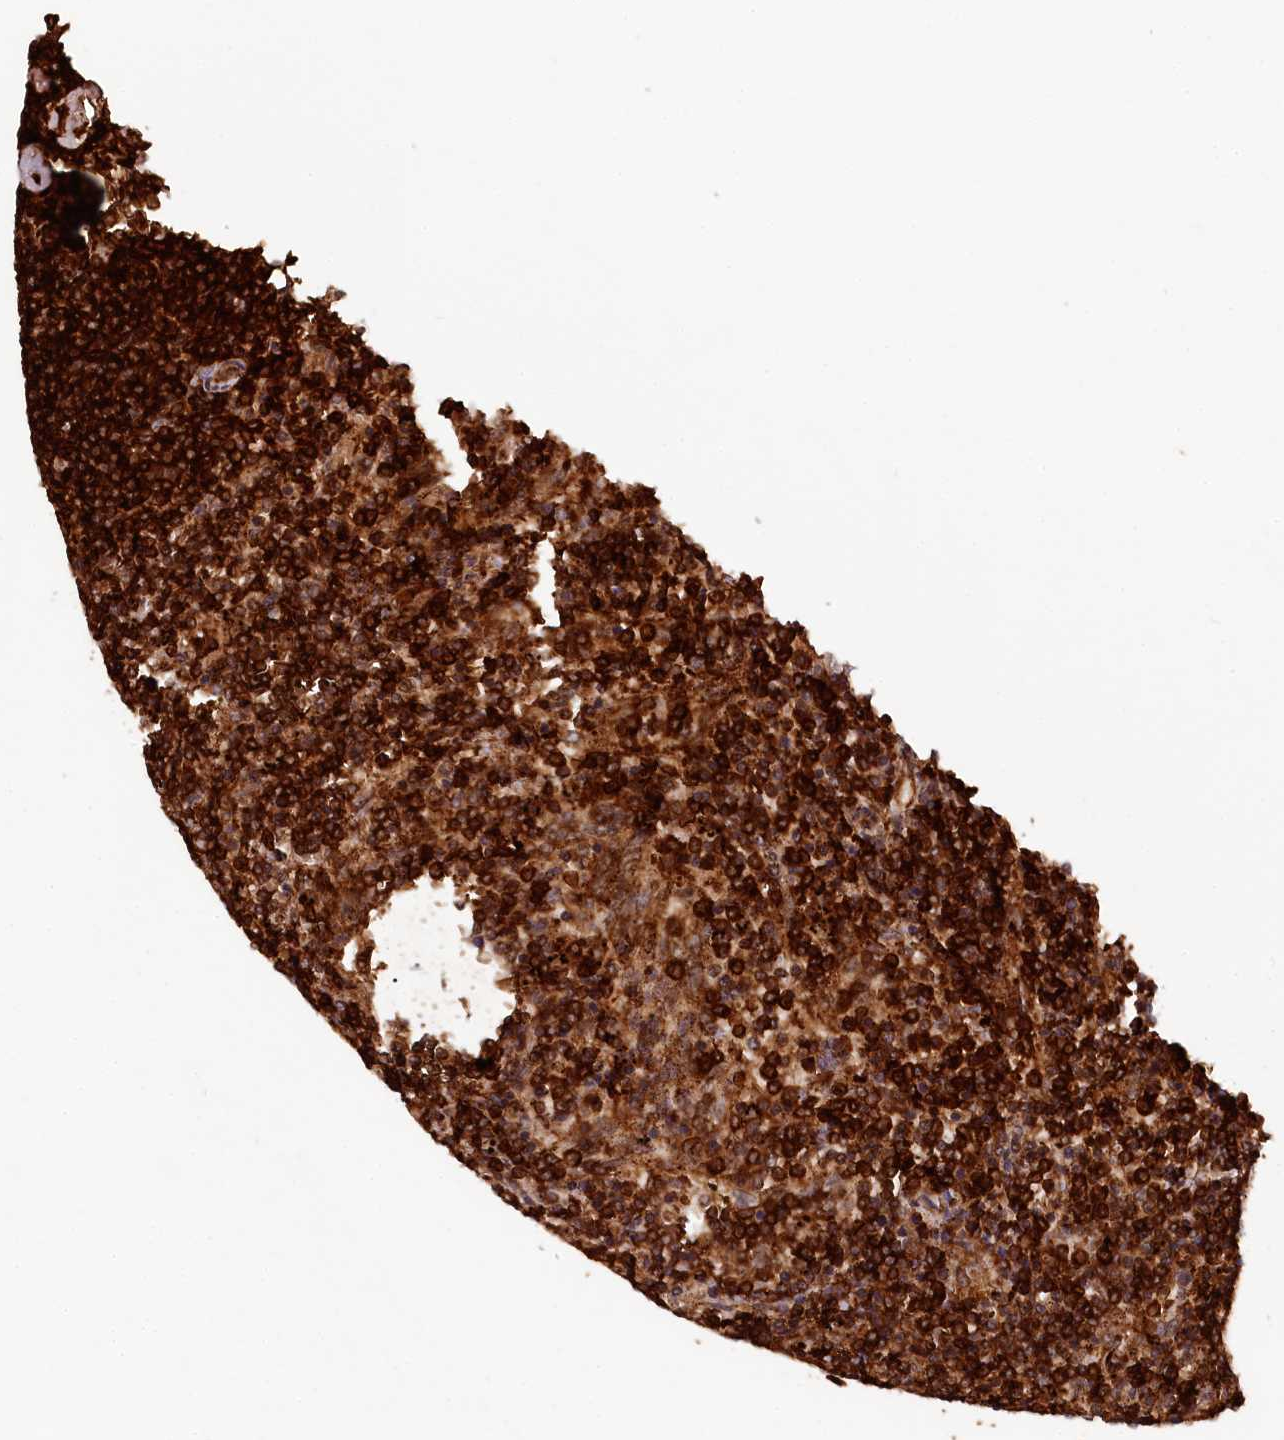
{"staining": {"intensity": "strong", "quantity": ">75%", "location": "cytoplasmic/membranous"}, "tissue": "lymphoma", "cell_type": "Tumor cells", "image_type": "cancer", "snomed": [{"axis": "morphology", "description": "Malignant lymphoma, non-Hodgkin's type, Low grade"}, {"axis": "topography", "description": "Spleen"}], "caption": "Tumor cells demonstrate high levels of strong cytoplasmic/membranous positivity in about >75% of cells in human low-grade malignant lymphoma, non-Hodgkin's type.", "gene": "STUB1", "patient": {"sex": "female", "age": 50}}